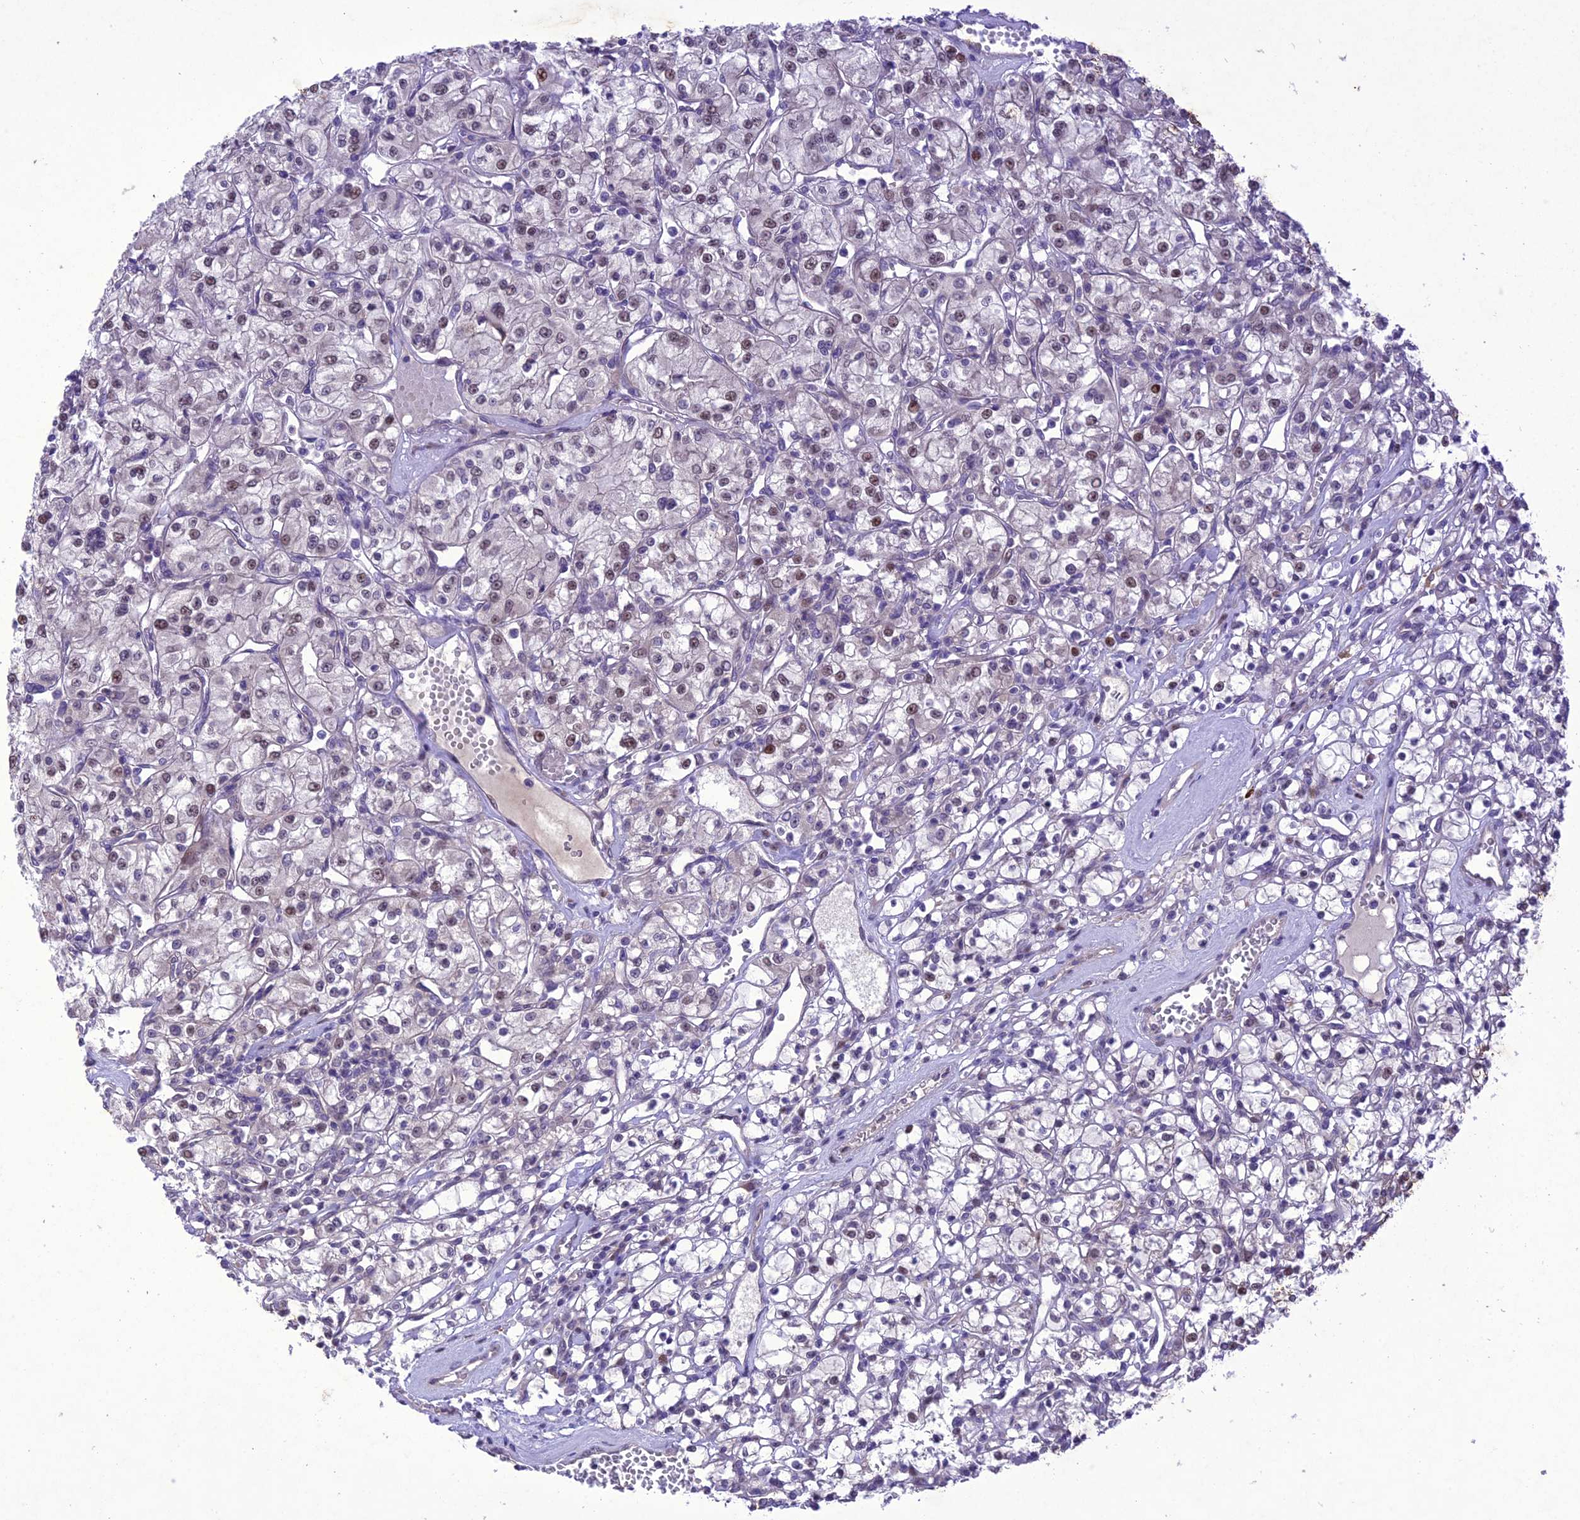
{"staining": {"intensity": "weak", "quantity": "<25%", "location": "nuclear"}, "tissue": "renal cancer", "cell_type": "Tumor cells", "image_type": "cancer", "snomed": [{"axis": "morphology", "description": "Adenocarcinoma, NOS"}, {"axis": "topography", "description": "Kidney"}], "caption": "The immunohistochemistry (IHC) image has no significant positivity in tumor cells of renal cancer tissue.", "gene": "ANKRD52", "patient": {"sex": "female", "age": 59}}